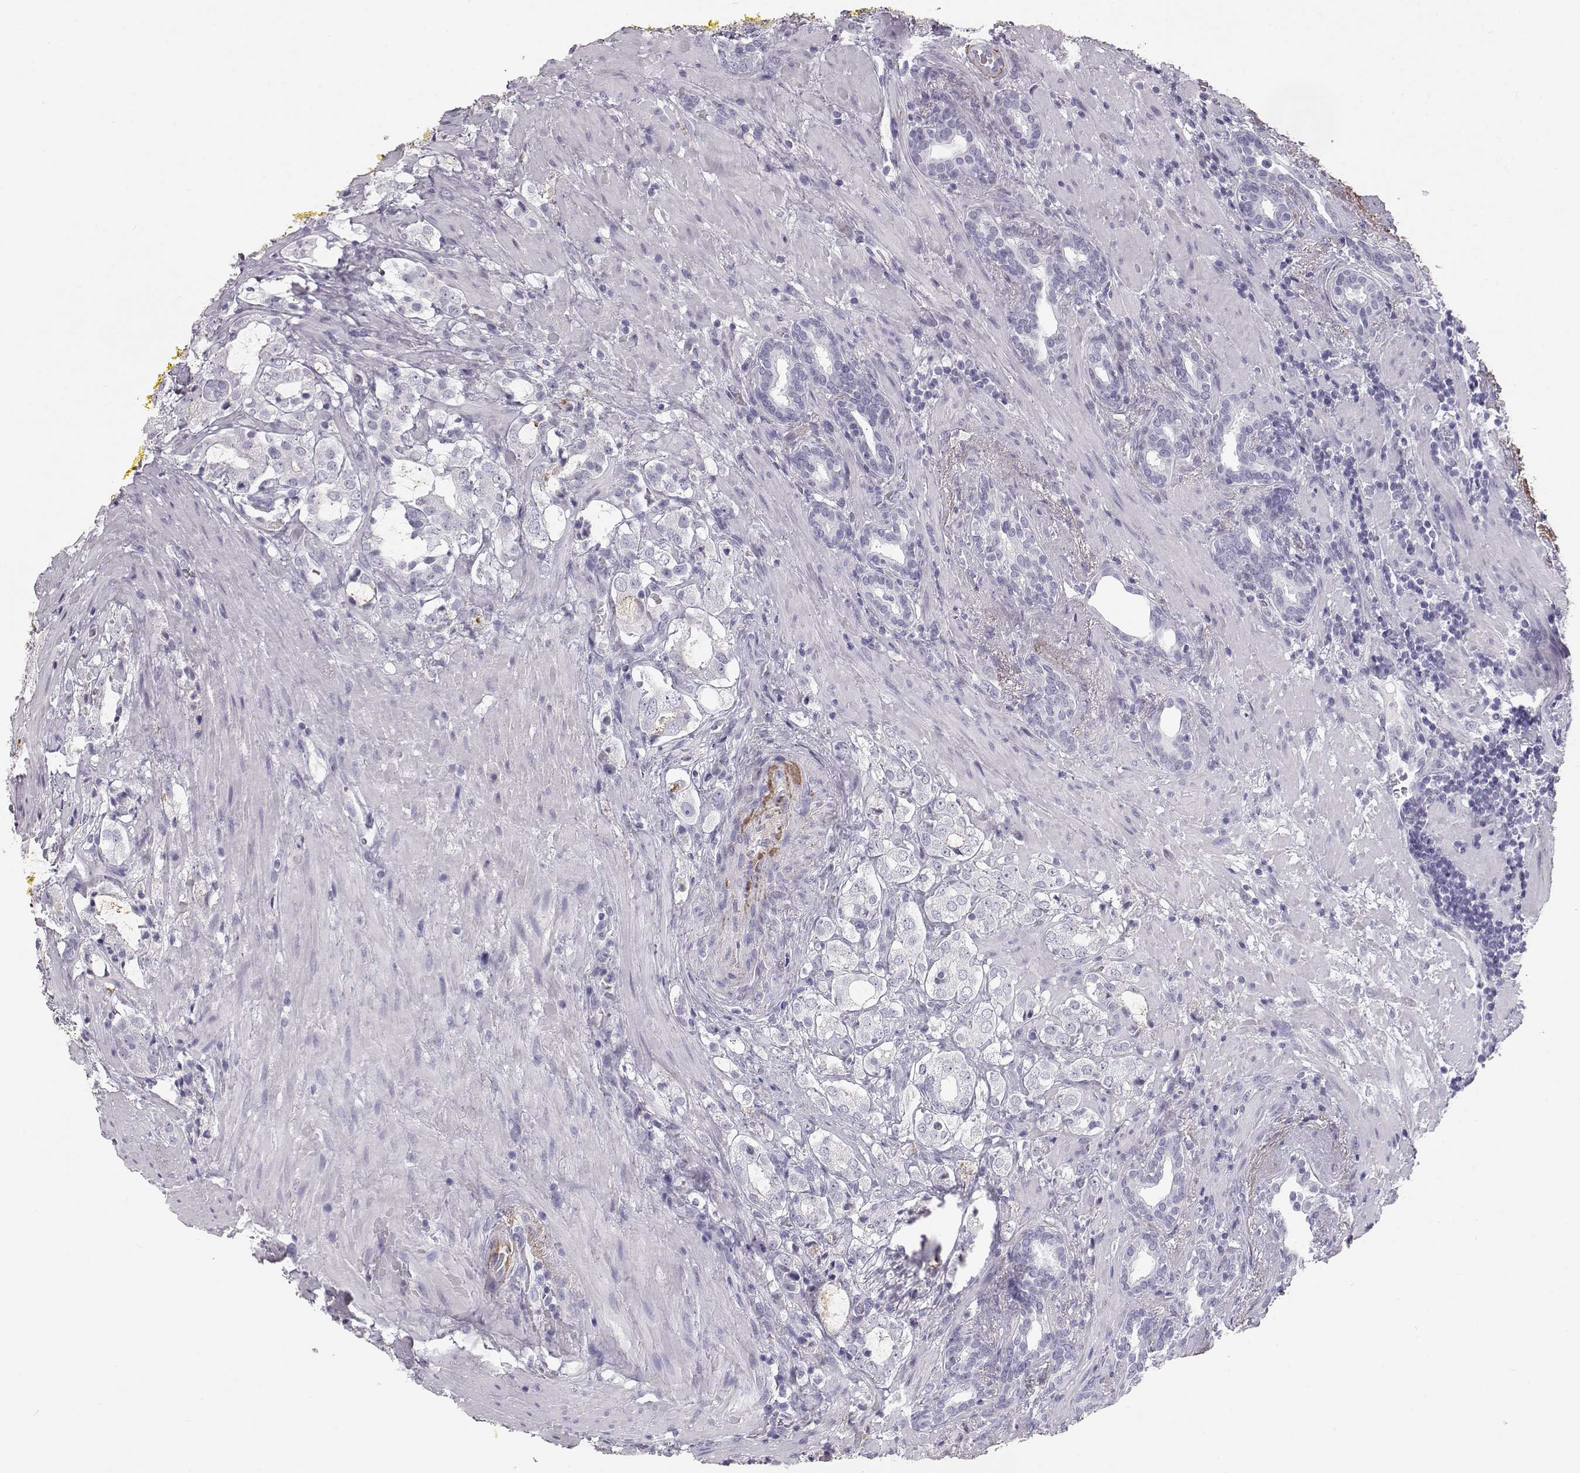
{"staining": {"intensity": "negative", "quantity": "none", "location": "none"}, "tissue": "prostate cancer", "cell_type": "Tumor cells", "image_type": "cancer", "snomed": [{"axis": "morphology", "description": "Adenocarcinoma, NOS"}, {"axis": "topography", "description": "Prostate"}], "caption": "Protein analysis of prostate adenocarcinoma reveals no significant expression in tumor cells.", "gene": "KRTAP16-1", "patient": {"sex": "male", "age": 66}}